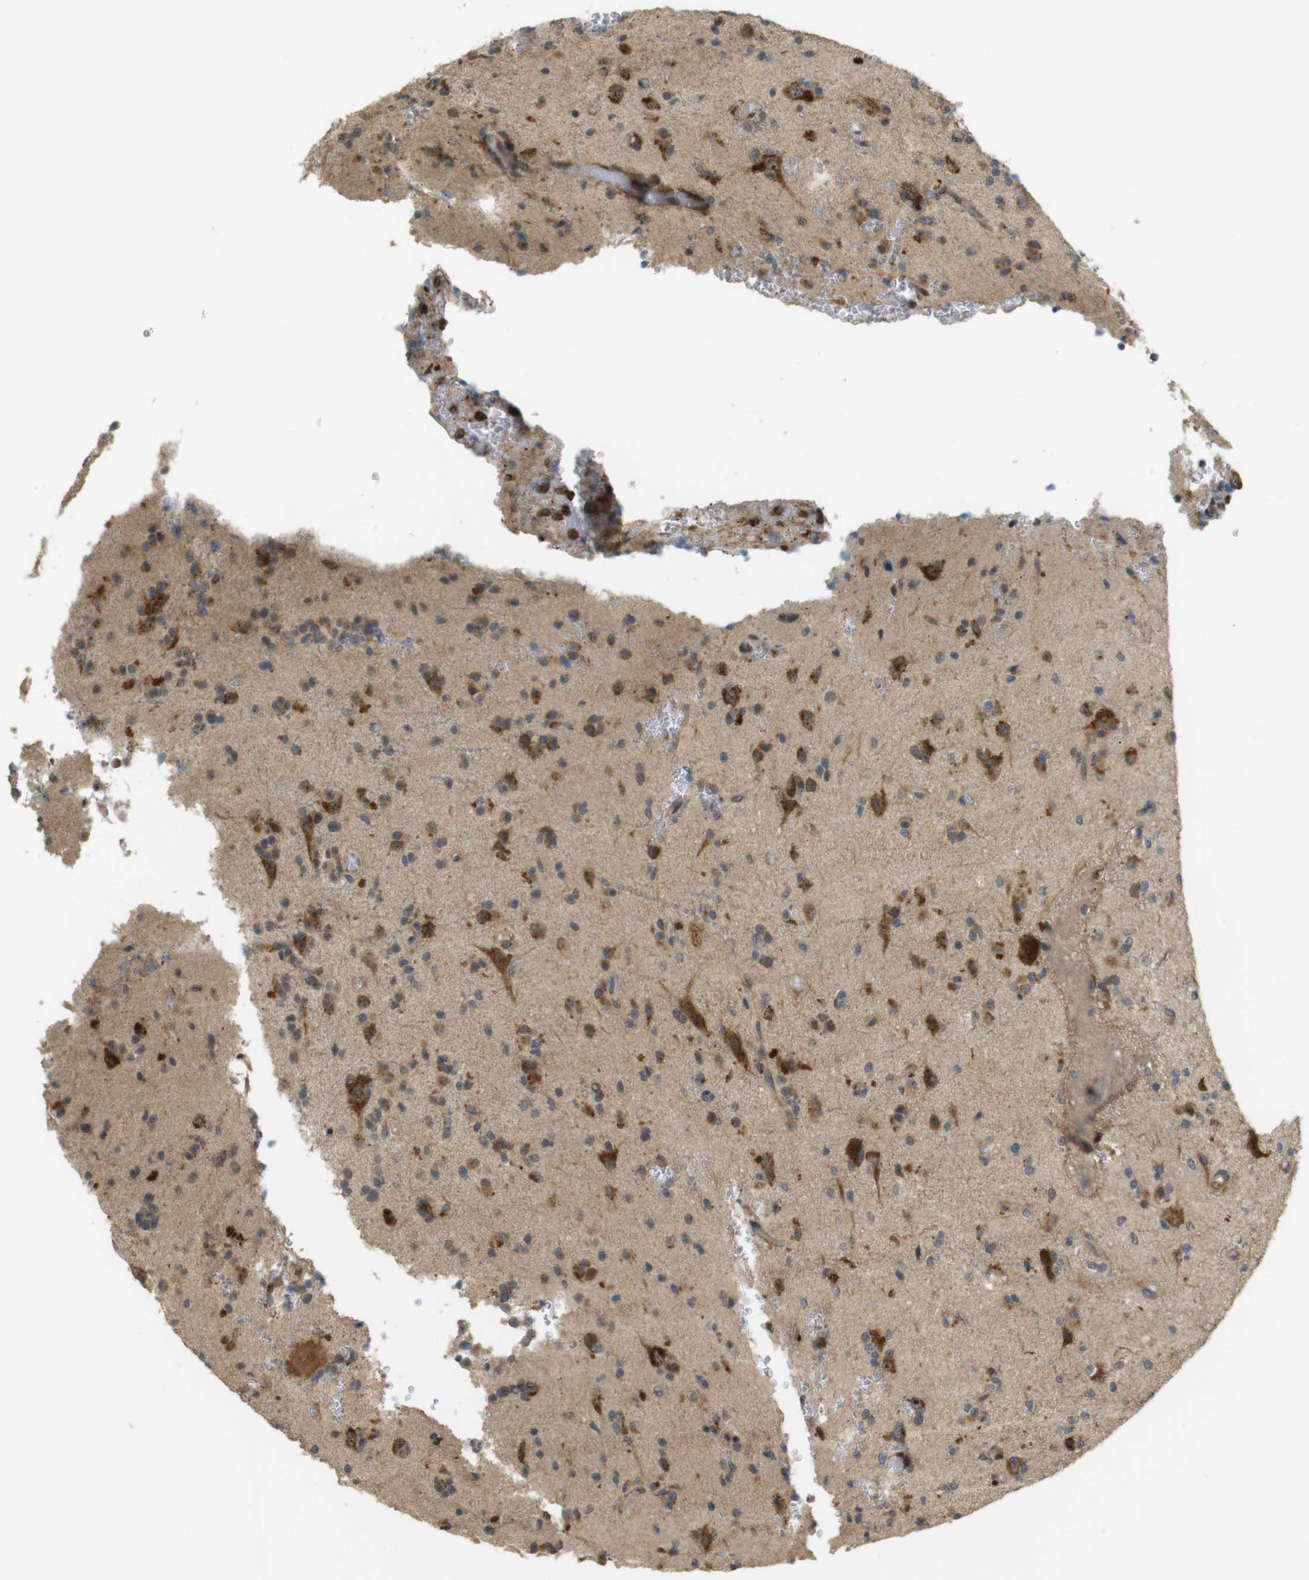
{"staining": {"intensity": "strong", "quantity": "25%-75%", "location": "cytoplasmic/membranous,nuclear"}, "tissue": "glioma", "cell_type": "Tumor cells", "image_type": "cancer", "snomed": [{"axis": "morphology", "description": "Glioma, malignant, High grade"}, {"axis": "topography", "description": "Brain"}], "caption": "Protein staining of high-grade glioma (malignant) tissue exhibits strong cytoplasmic/membranous and nuclear positivity in approximately 25%-75% of tumor cells.", "gene": "TMX3", "patient": {"sex": "male", "age": 47}}